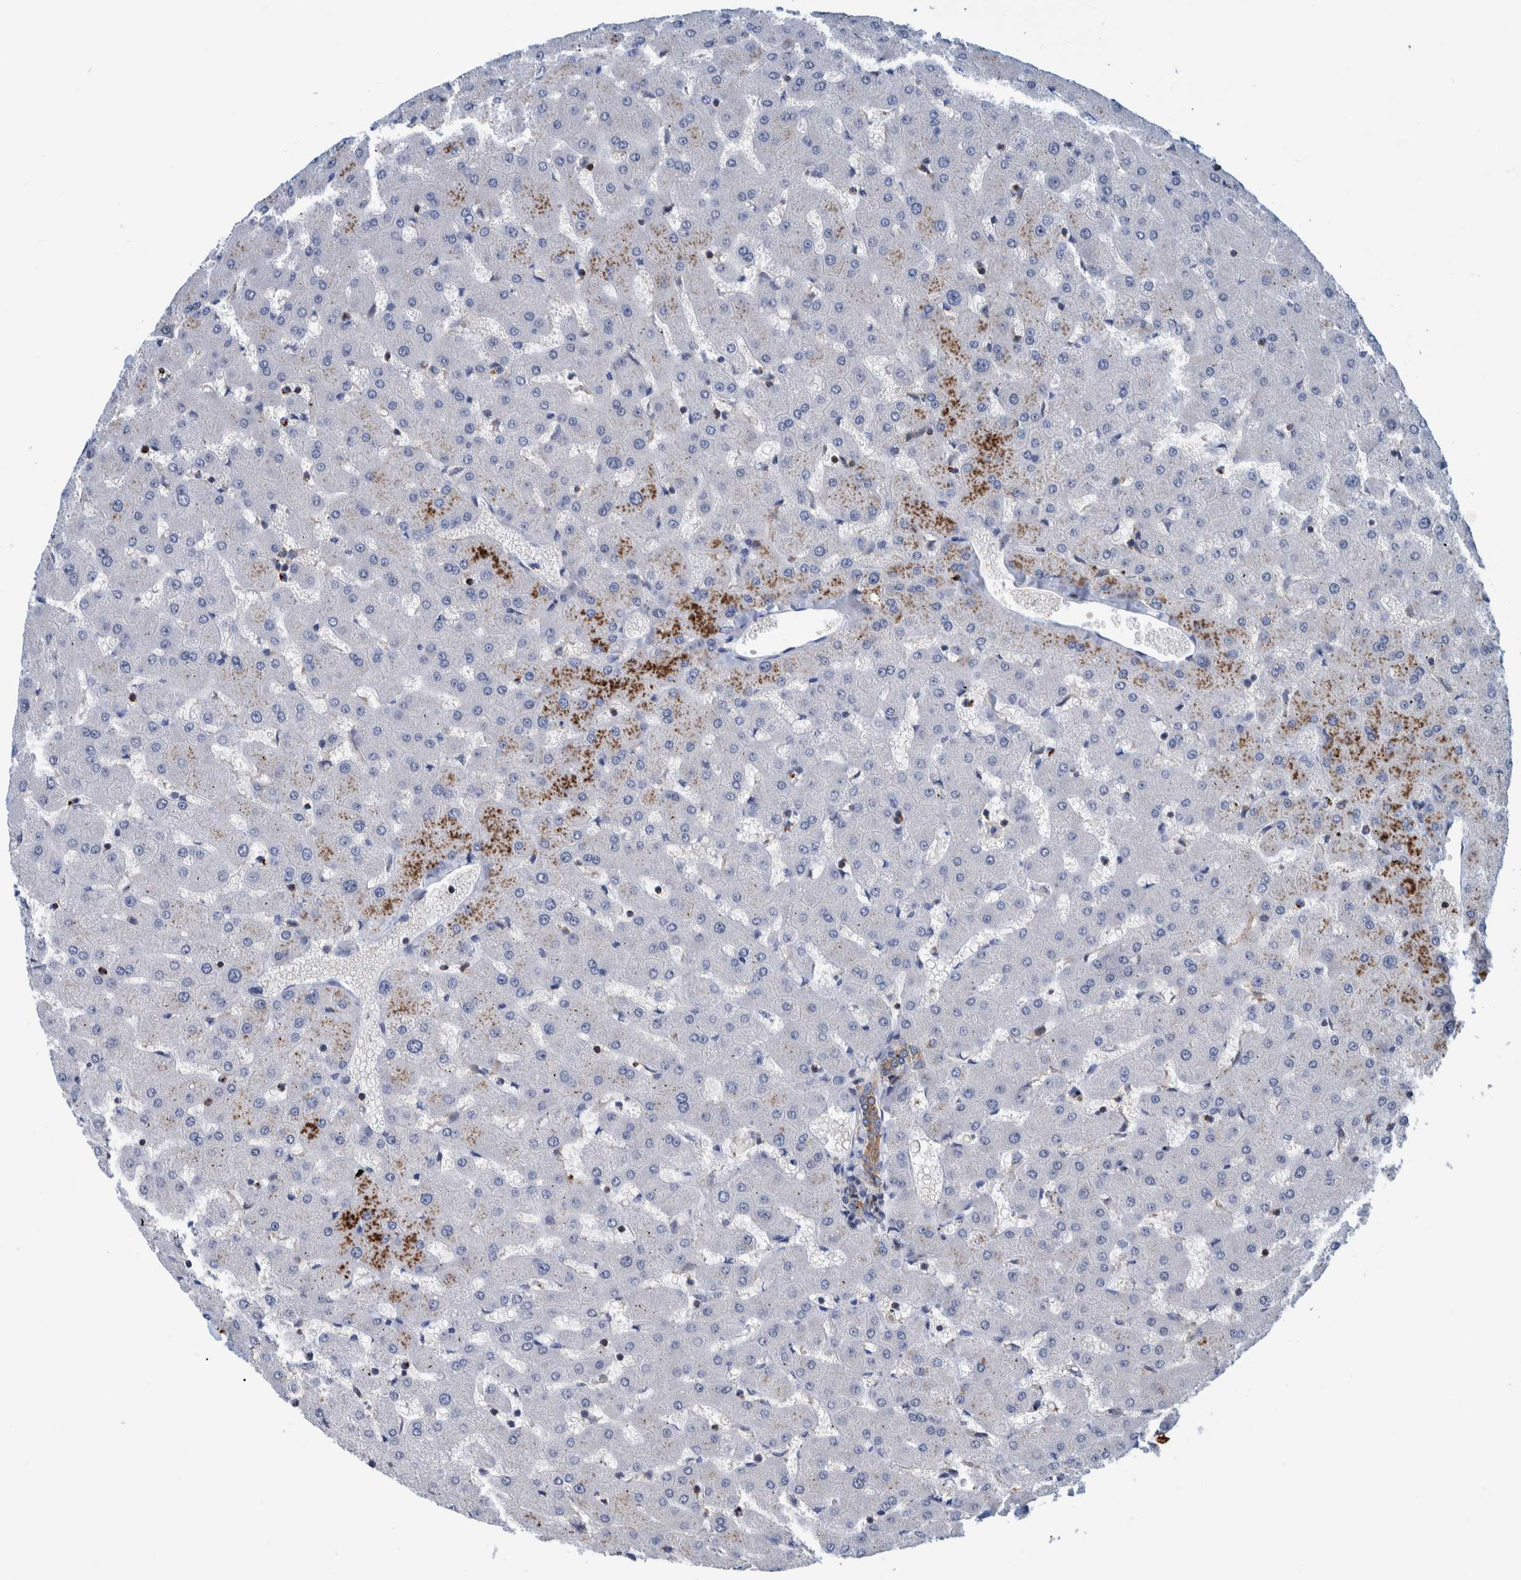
{"staining": {"intensity": "moderate", "quantity": ">75%", "location": "cytoplasmic/membranous"}, "tissue": "liver", "cell_type": "Cholangiocytes", "image_type": "normal", "snomed": [{"axis": "morphology", "description": "Normal tissue, NOS"}, {"axis": "topography", "description": "Liver"}], "caption": "Immunohistochemical staining of normal human liver shows medium levels of moderate cytoplasmic/membranous positivity in approximately >75% of cholangiocytes.", "gene": "MKS1", "patient": {"sex": "female", "age": 63}}